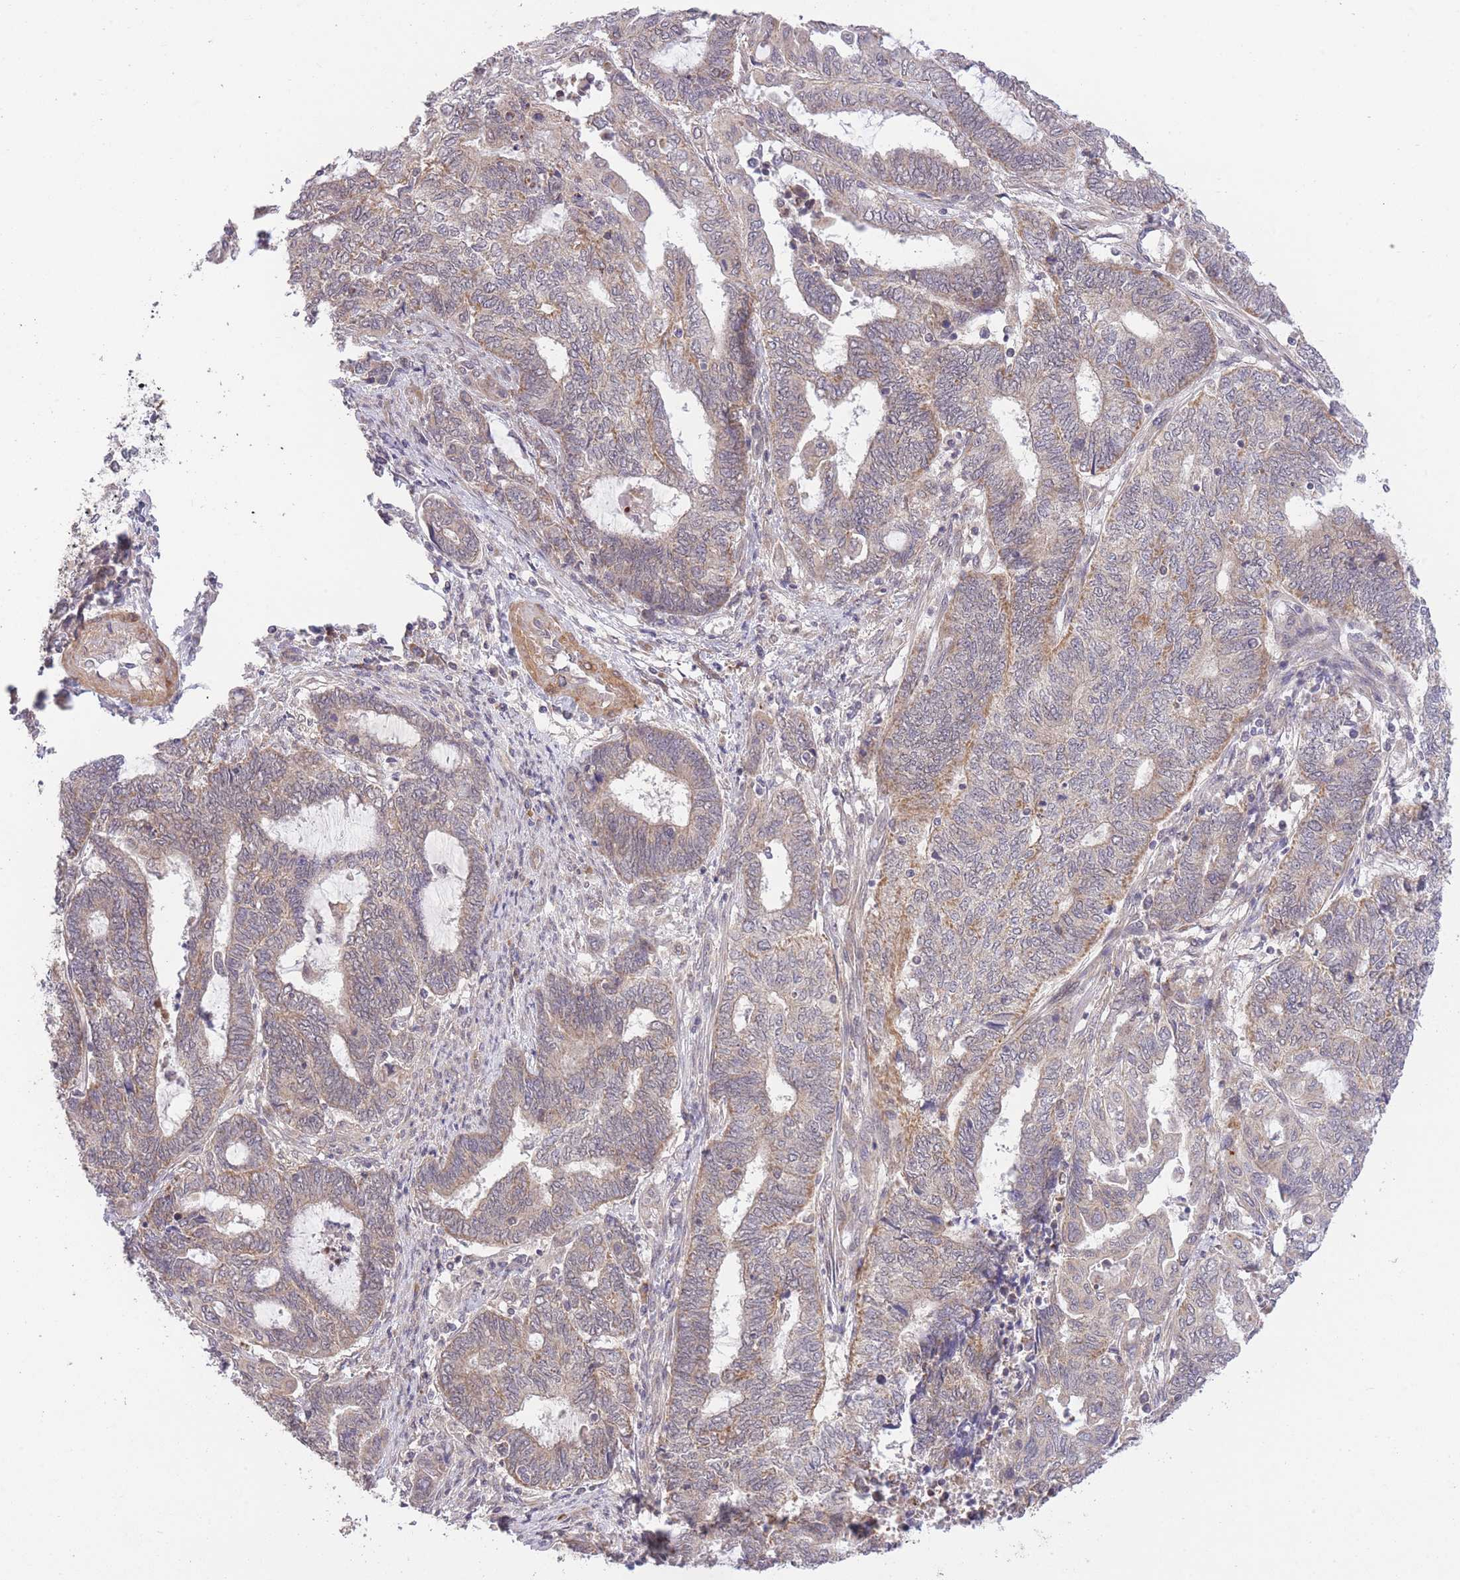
{"staining": {"intensity": "weak", "quantity": "<25%", "location": "cytoplasmic/membranous"}, "tissue": "endometrial cancer", "cell_type": "Tumor cells", "image_type": "cancer", "snomed": [{"axis": "morphology", "description": "Adenocarcinoma, NOS"}, {"axis": "topography", "description": "Uterus"}, {"axis": "topography", "description": "Endometrium"}], "caption": "Immunohistochemical staining of human endometrial adenocarcinoma reveals no significant staining in tumor cells. Brightfield microscopy of immunohistochemistry (IHC) stained with DAB (3,3'-diaminobenzidine) (brown) and hematoxylin (blue), captured at high magnification.", "gene": "ELOA2", "patient": {"sex": "female", "age": 70}}